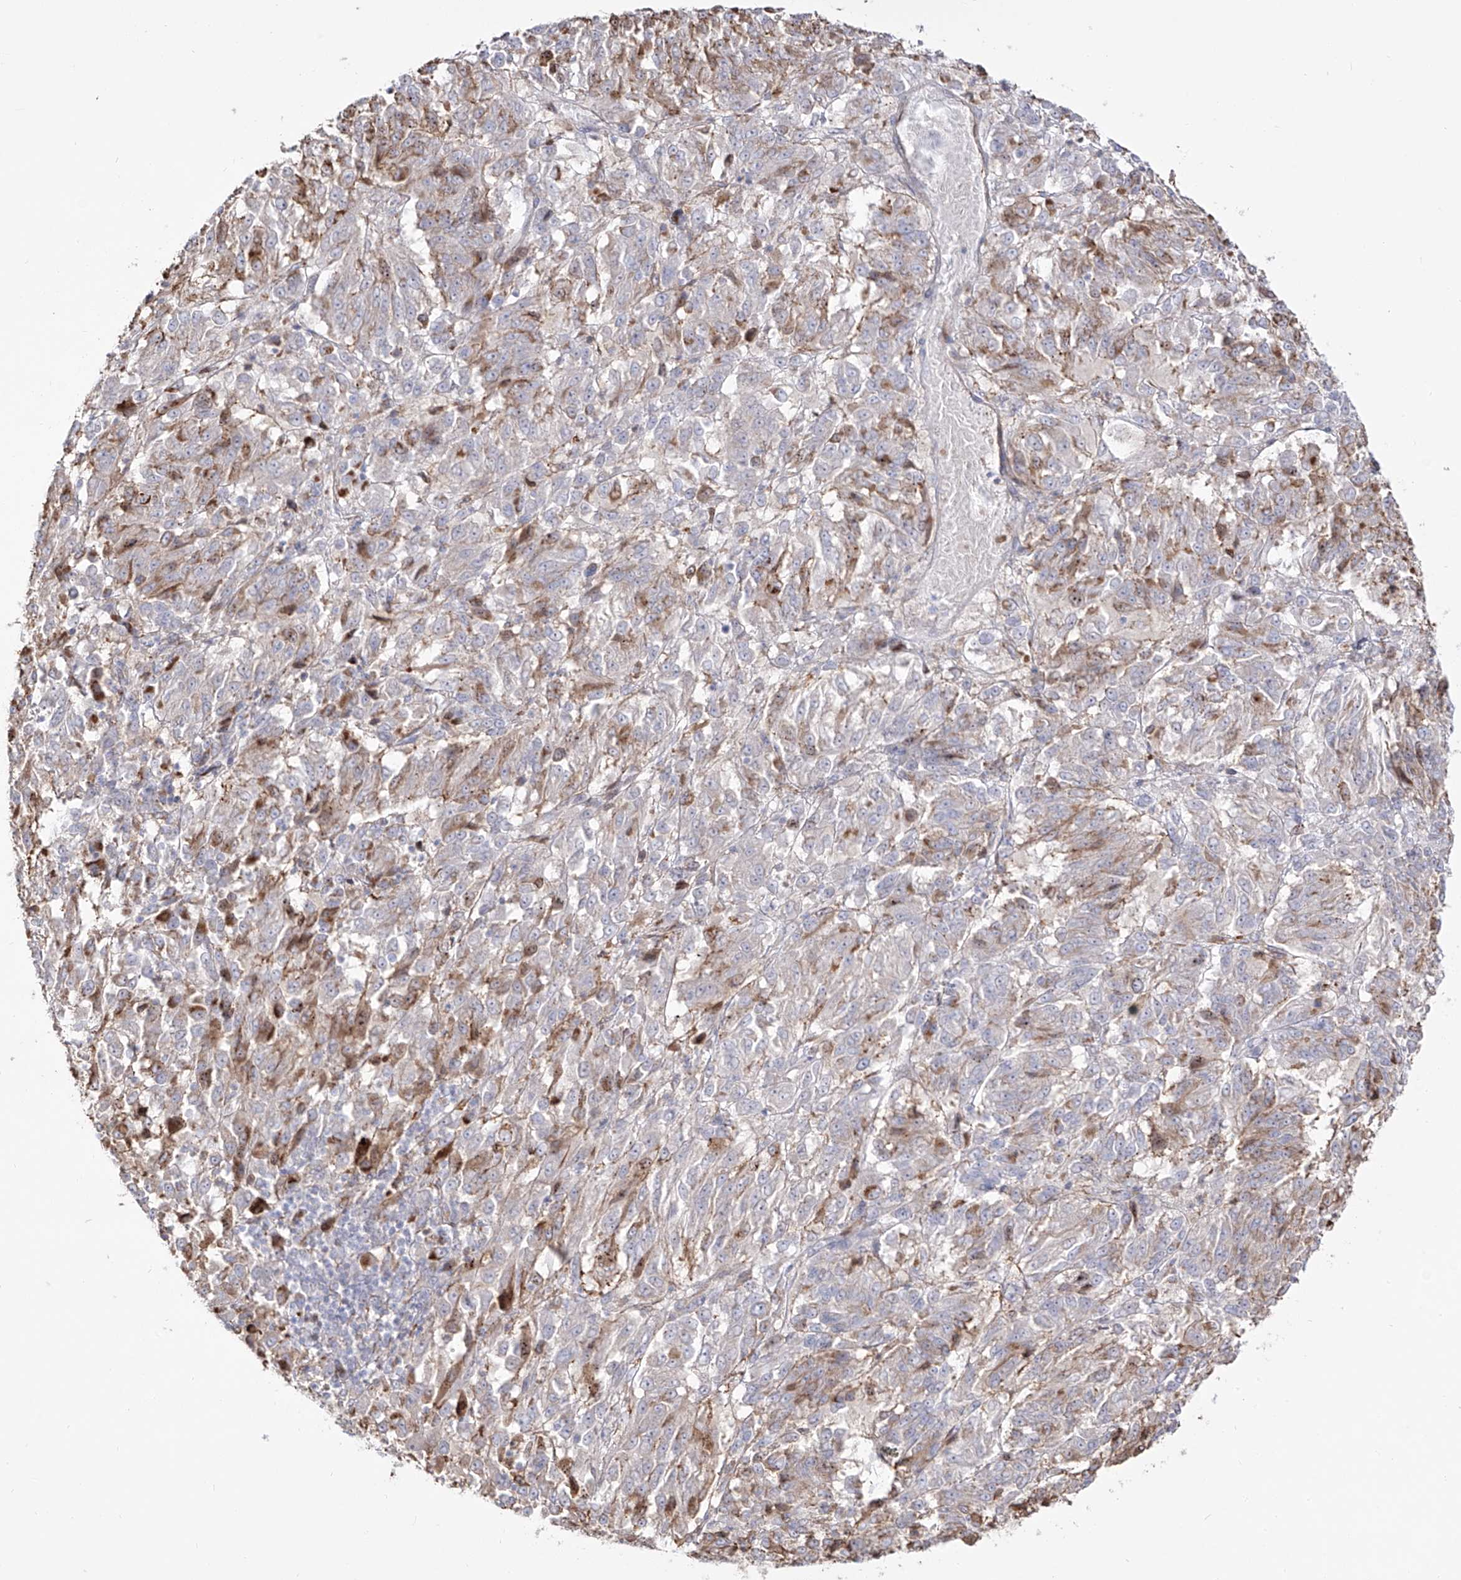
{"staining": {"intensity": "weak", "quantity": "25%-75%", "location": "cytoplasmic/membranous"}, "tissue": "melanoma", "cell_type": "Tumor cells", "image_type": "cancer", "snomed": [{"axis": "morphology", "description": "Malignant melanoma, Metastatic site"}, {"axis": "topography", "description": "Lung"}], "caption": "Weak cytoplasmic/membranous positivity for a protein is appreciated in about 25%-75% of tumor cells of melanoma using IHC.", "gene": "ZGRF1", "patient": {"sex": "male", "age": 64}}